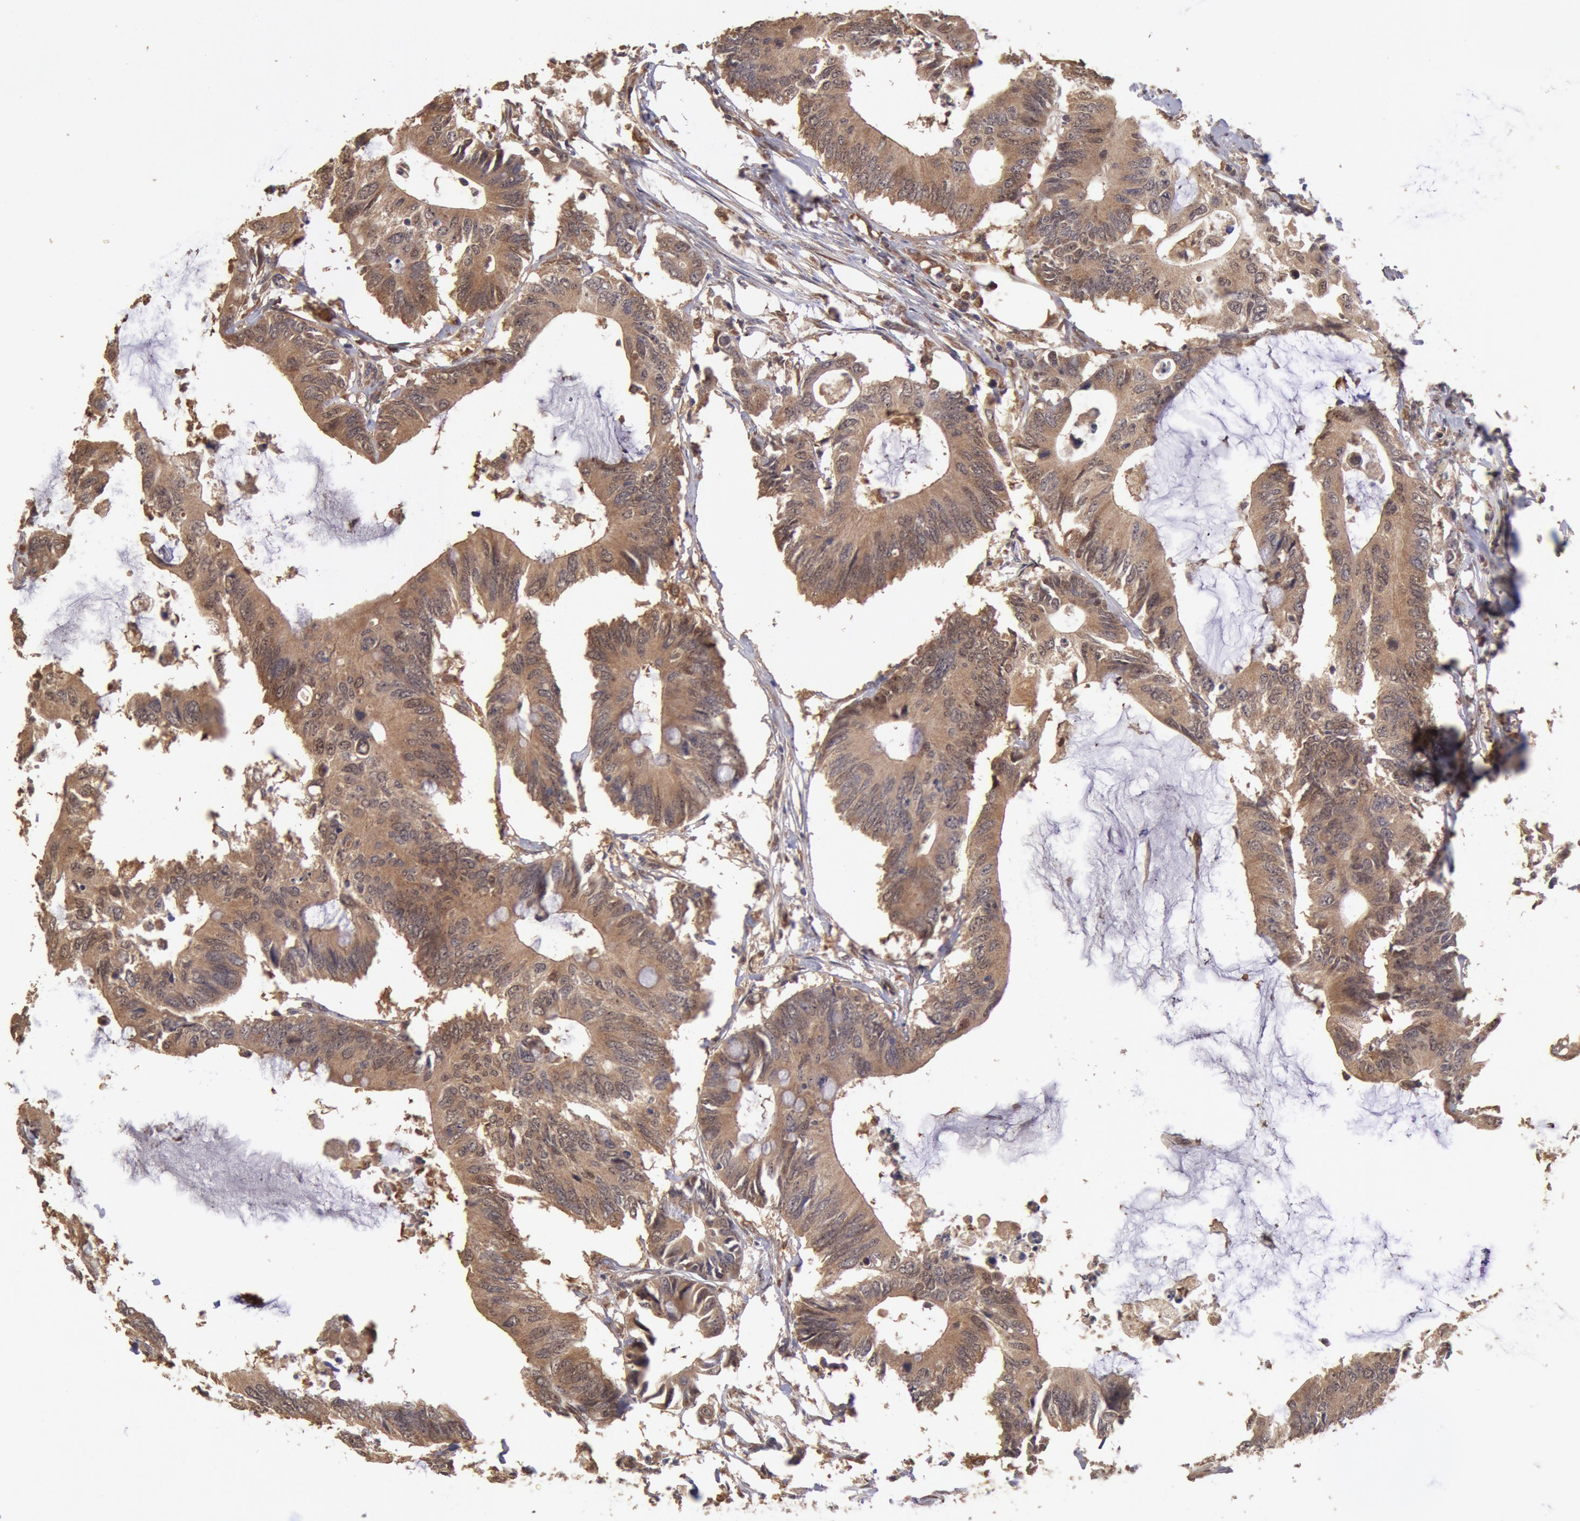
{"staining": {"intensity": "strong", "quantity": ">75%", "location": "cytoplasmic/membranous"}, "tissue": "colorectal cancer", "cell_type": "Tumor cells", "image_type": "cancer", "snomed": [{"axis": "morphology", "description": "Adenocarcinoma, NOS"}, {"axis": "topography", "description": "Colon"}], "caption": "Immunohistochemistry (IHC) of human colorectal adenocarcinoma shows high levels of strong cytoplasmic/membranous expression in approximately >75% of tumor cells. The staining was performed using DAB to visualize the protein expression in brown, while the nuclei were stained in blue with hematoxylin (Magnification: 20x).", "gene": "COMT", "patient": {"sex": "male", "age": 71}}